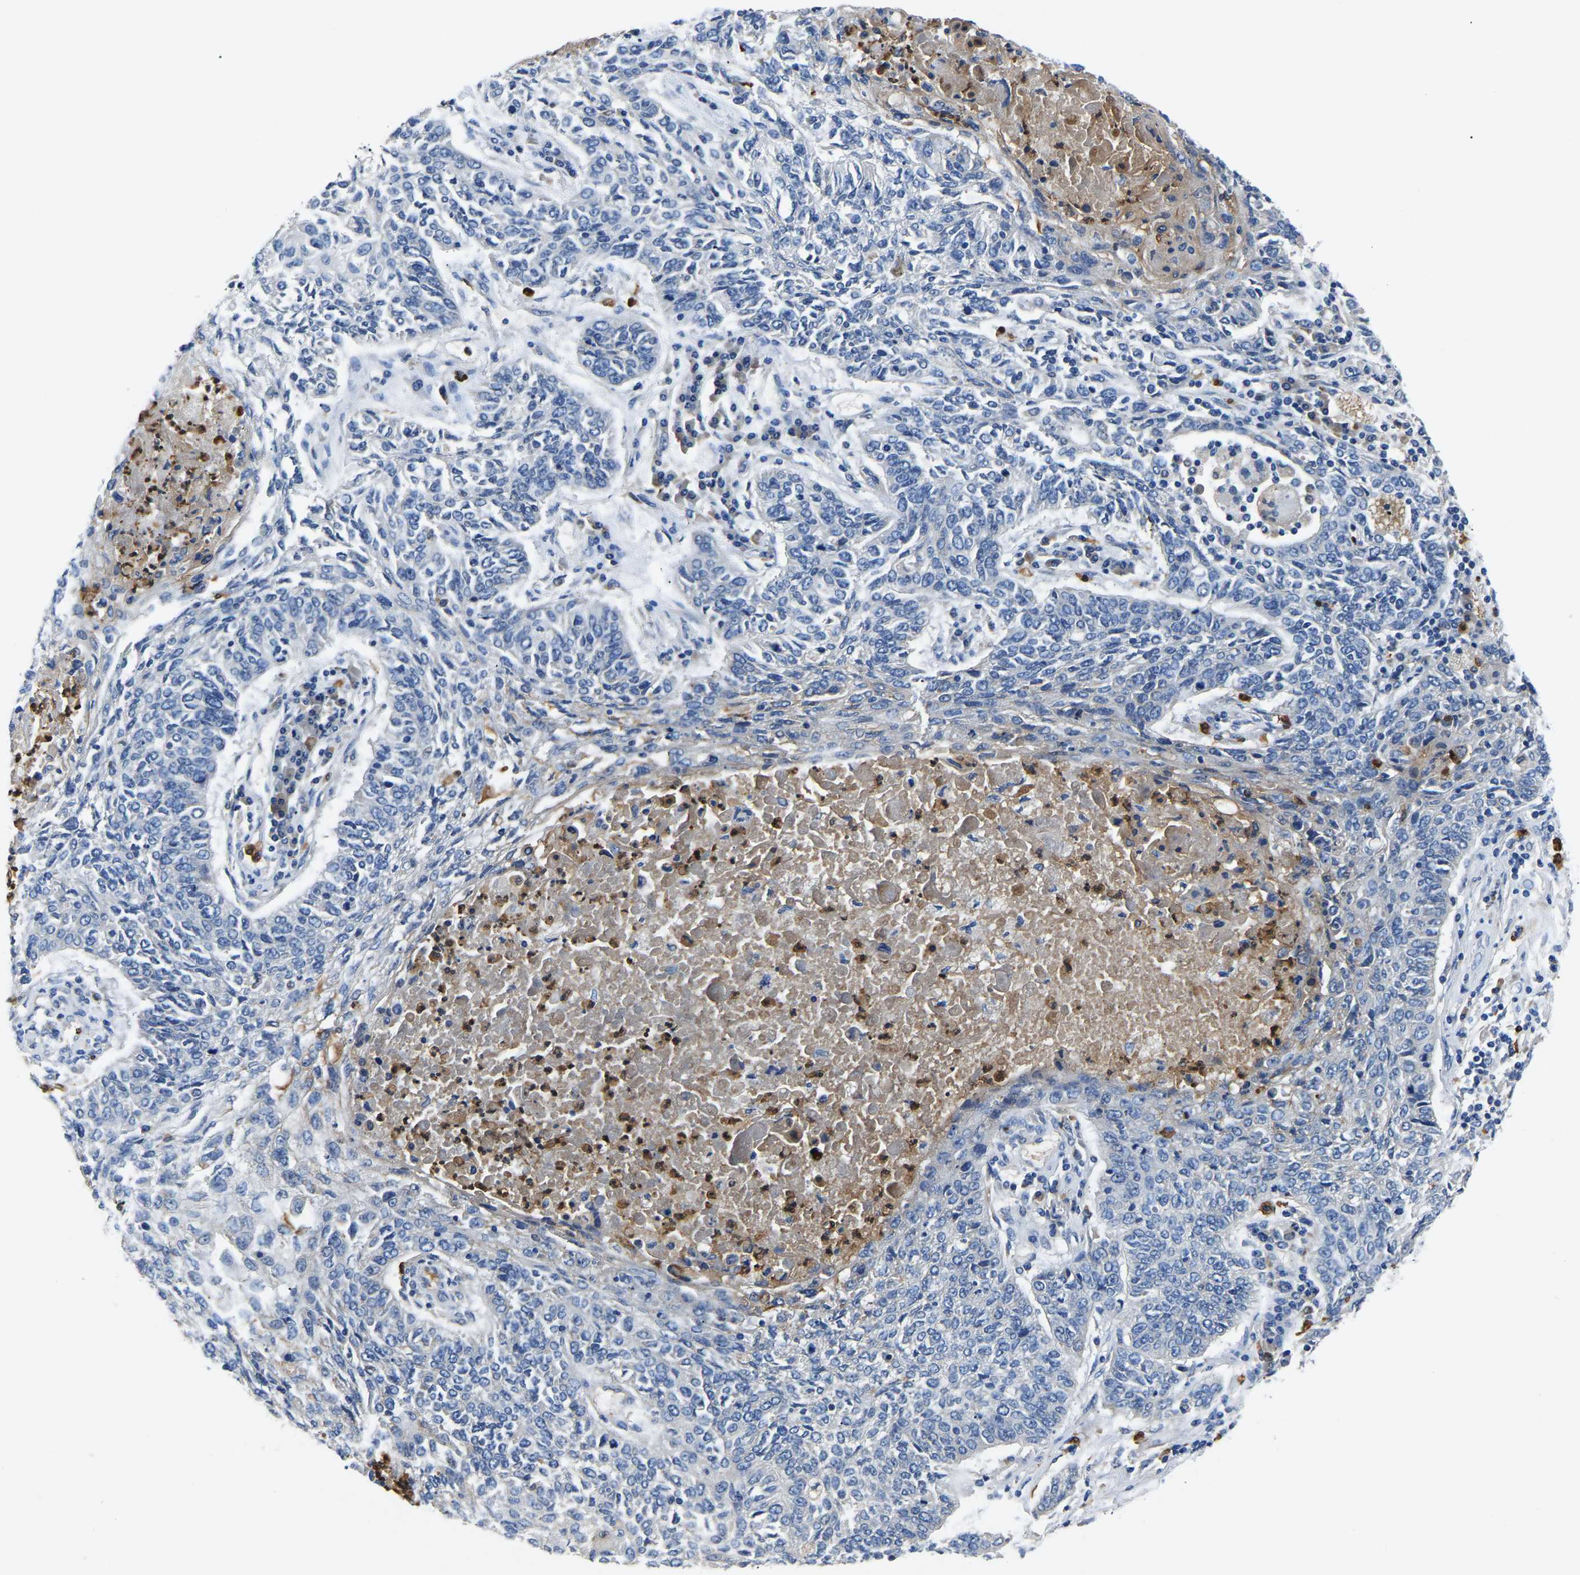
{"staining": {"intensity": "negative", "quantity": "none", "location": "none"}, "tissue": "lung cancer", "cell_type": "Tumor cells", "image_type": "cancer", "snomed": [{"axis": "morphology", "description": "Normal tissue, NOS"}, {"axis": "morphology", "description": "Squamous cell carcinoma, NOS"}, {"axis": "topography", "description": "Cartilage tissue"}, {"axis": "topography", "description": "Bronchus"}, {"axis": "topography", "description": "Lung"}], "caption": "Squamous cell carcinoma (lung) stained for a protein using immunohistochemistry shows no staining tumor cells.", "gene": "TOR1B", "patient": {"sex": "female", "age": 49}}